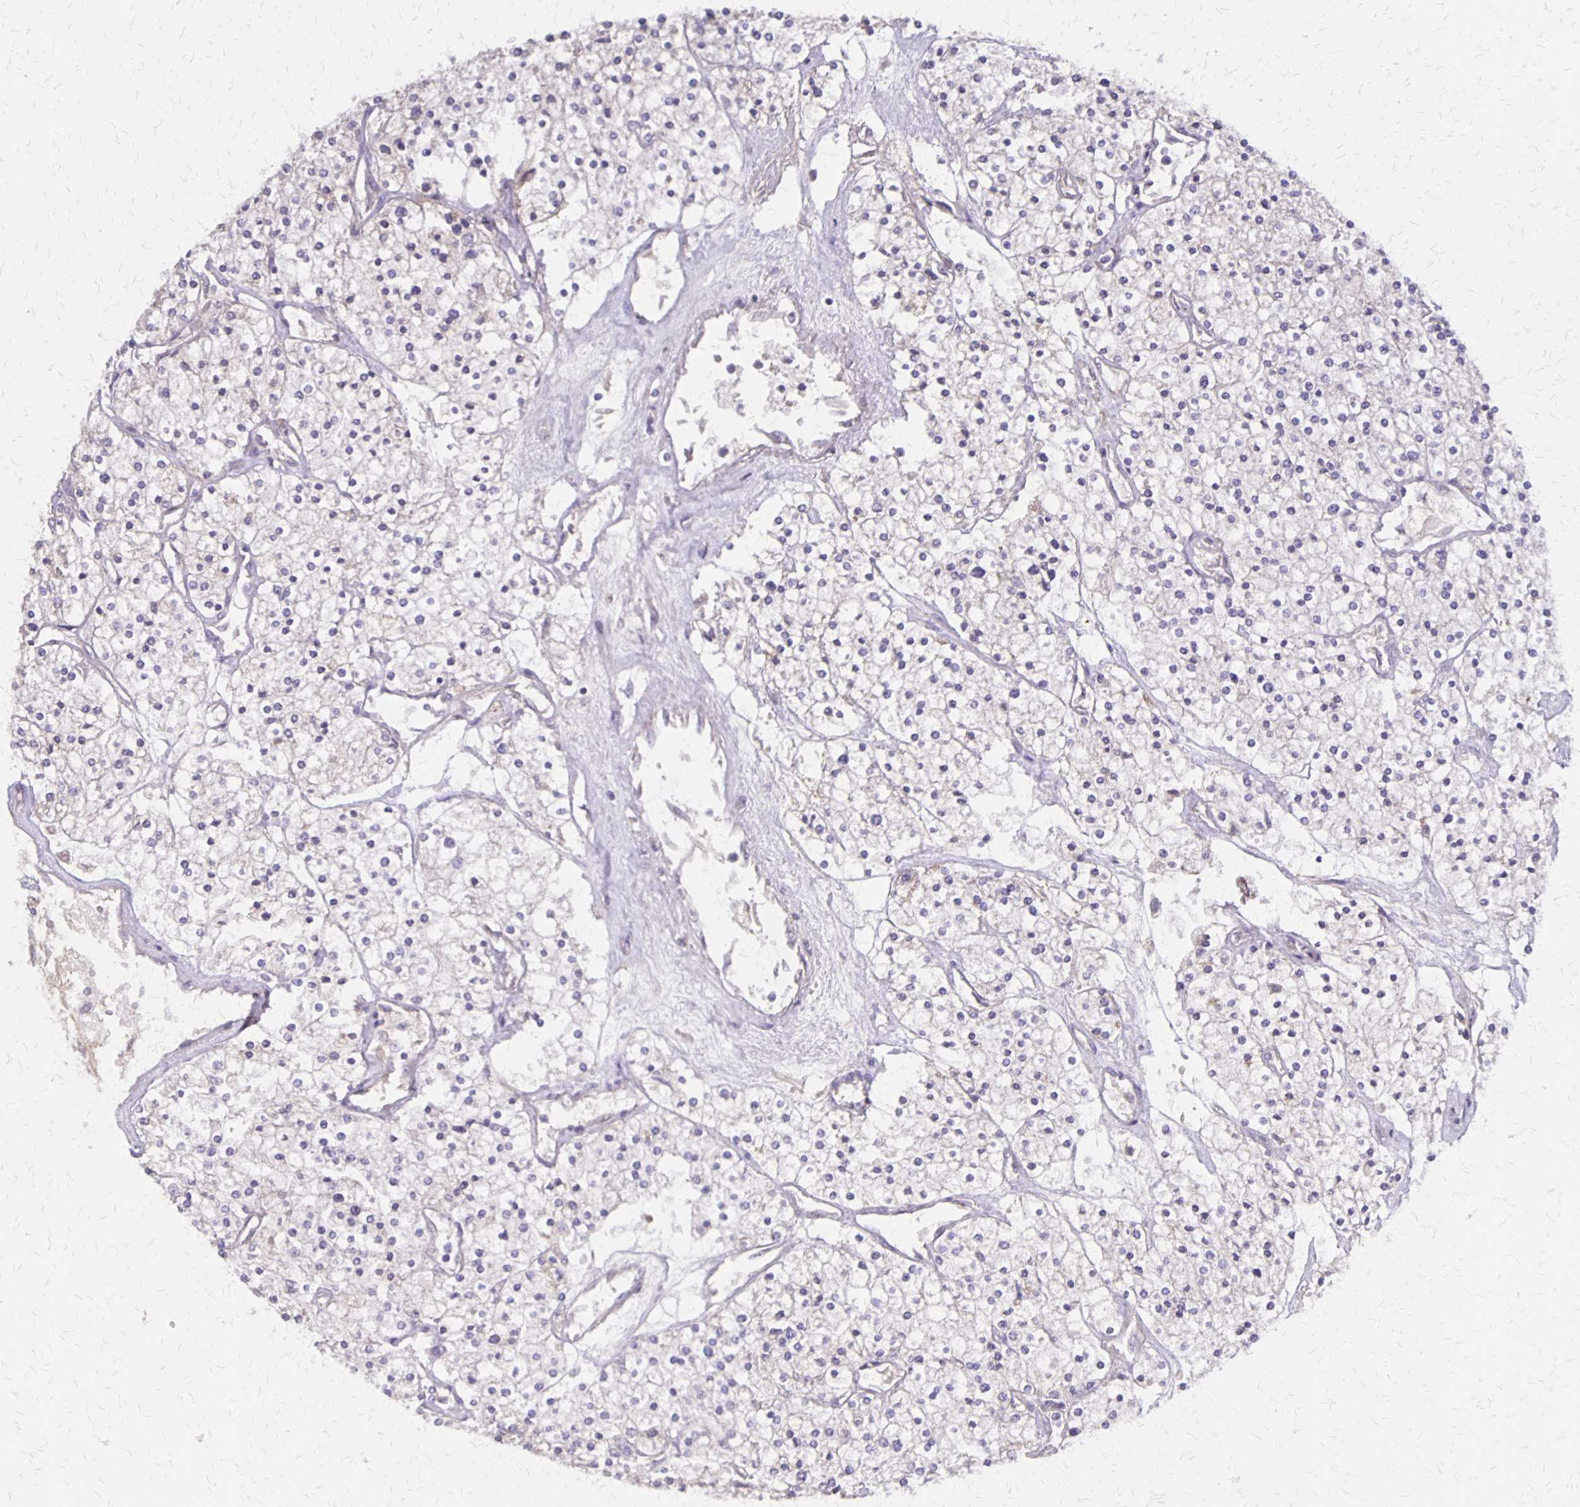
{"staining": {"intensity": "negative", "quantity": "none", "location": "none"}, "tissue": "renal cancer", "cell_type": "Tumor cells", "image_type": "cancer", "snomed": [{"axis": "morphology", "description": "Adenocarcinoma, NOS"}, {"axis": "topography", "description": "Kidney"}], "caption": "Immunohistochemical staining of human adenocarcinoma (renal) demonstrates no significant staining in tumor cells.", "gene": "NOG", "patient": {"sex": "male", "age": 80}}